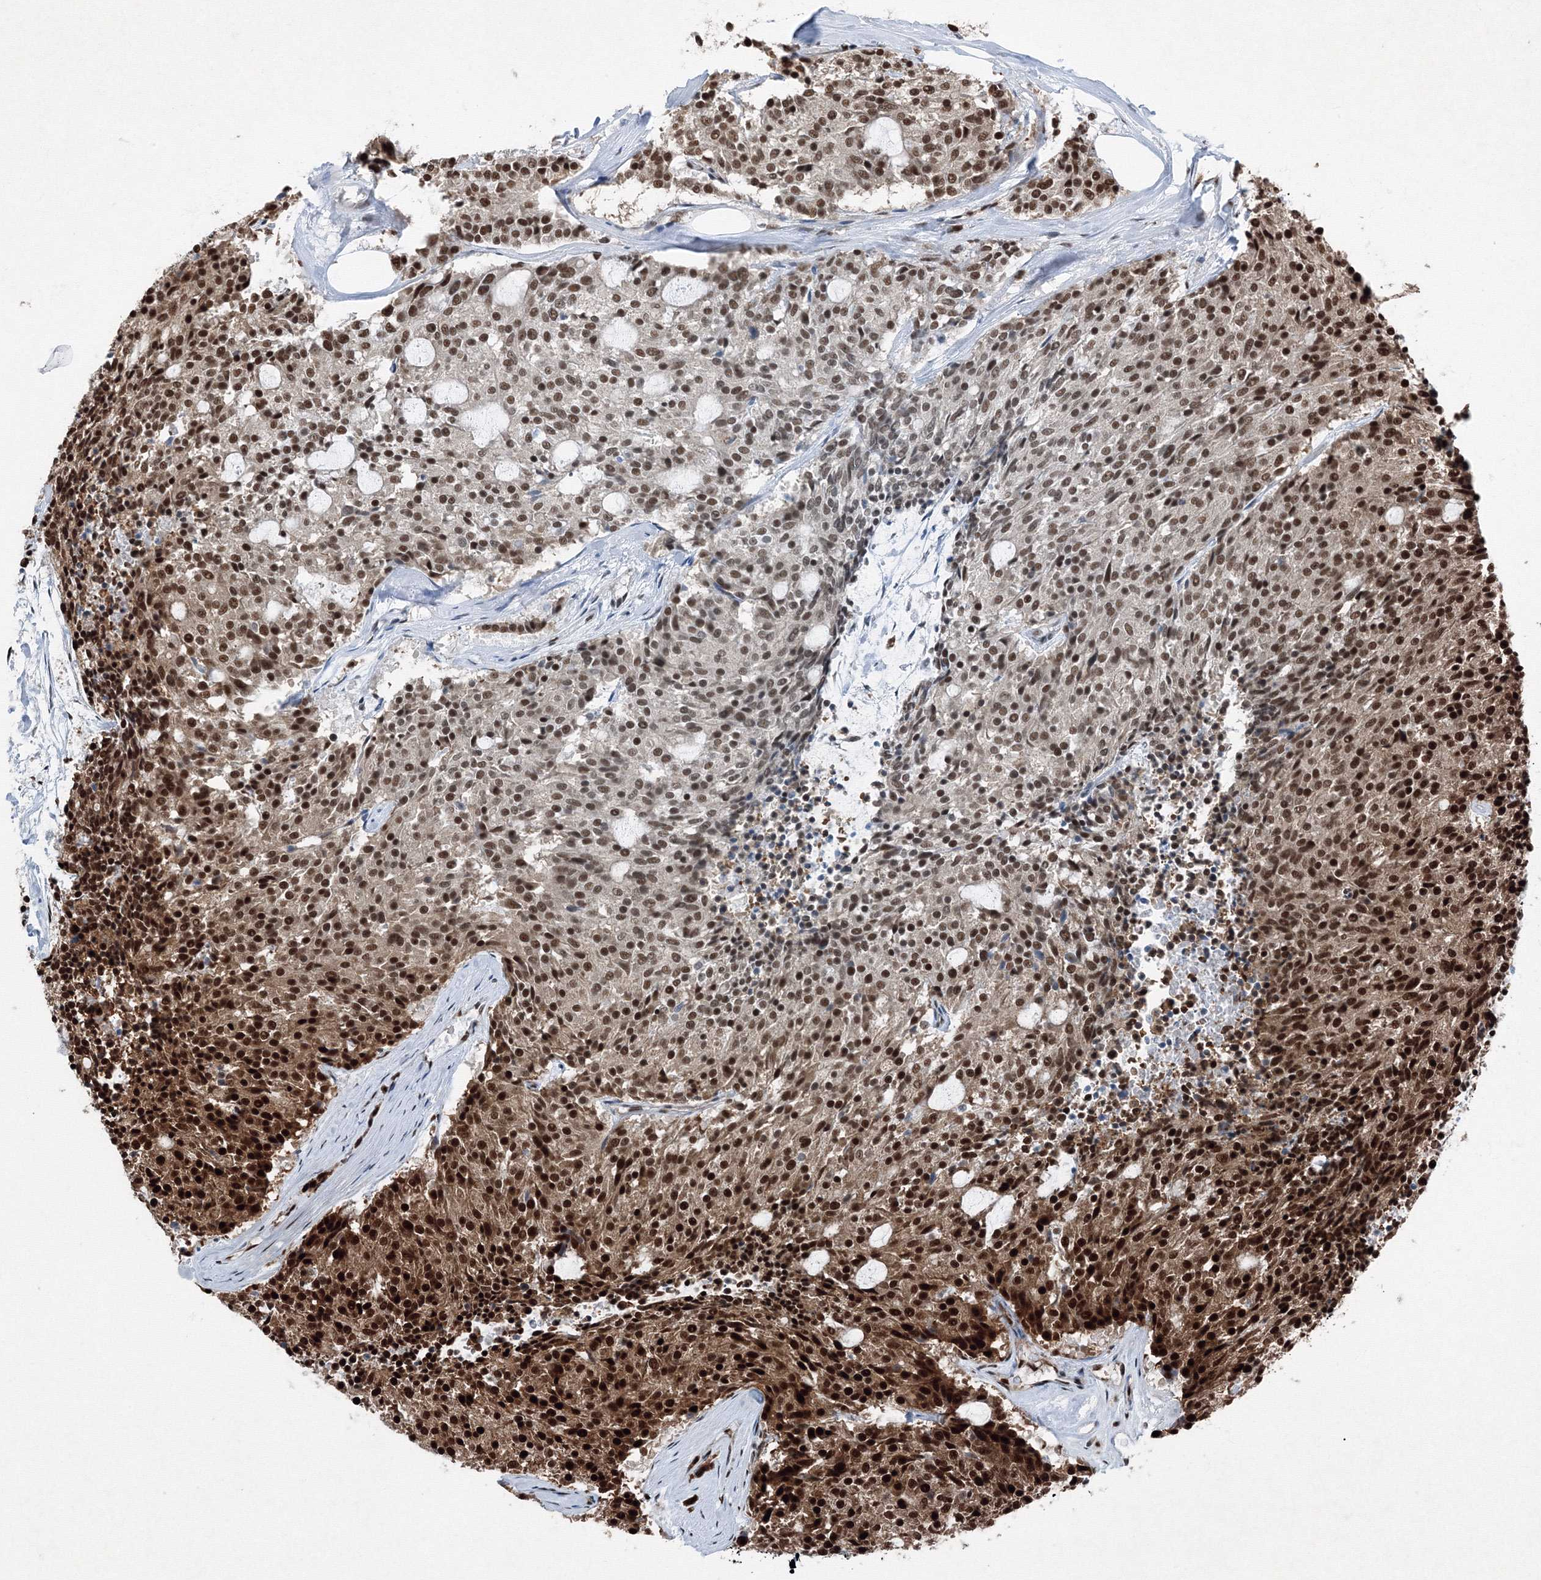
{"staining": {"intensity": "strong", "quantity": ">75%", "location": "nuclear"}, "tissue": "carcinoid", "cell_type": "Tumor cells", "image_type": "cancer", "snomed": [{"axis": "morphology", "description": "Carcinoid, malignant, NOS"}, {"axis": "topography", "description": "Pancreas"}], "caption": "Carcinoid stained for a protein (brown) exhibits strong nuclear positive positivity in about >75% of tumor cells.", "gene": "SNRPC", "patient": {"sex": "female", "age": 54}}